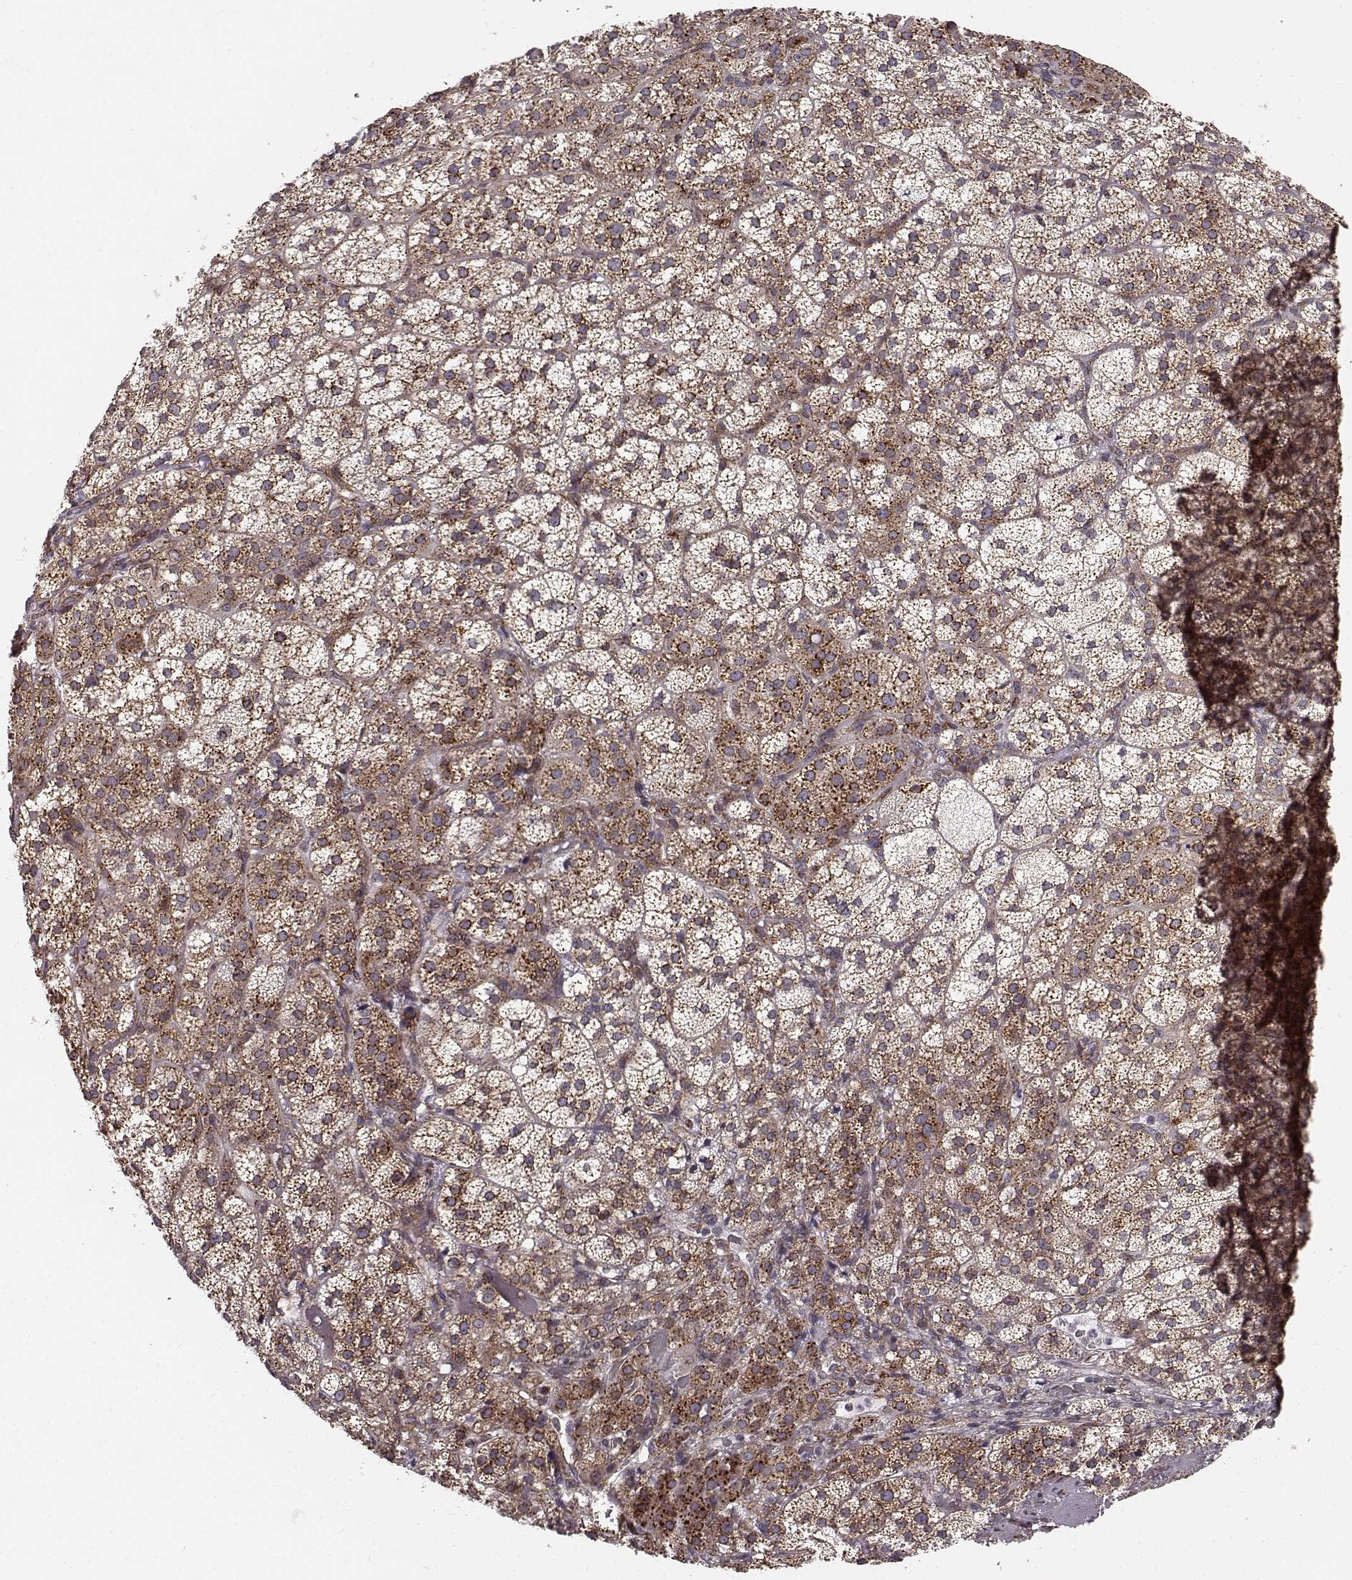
{"staining": {"intensity": "moderate", "quantity": ">75%", "location": "cytoplasmic/membranous"}, "tissue": "adrenal gland", "cell_type": "Glandular cells", "image_type": "normal", "snomed": [{"axis": "morphology", "description": "Normal tissue, NOS"}, {"axis": "topography", "description": "Adrenal gland"}], "caption": "Approximately >75% of glandular cells in benign human adrenal gland reveal moderate cytoplasmic/membranous protein positivity as visualized by brown immunohistochemical staining.", "gene": "TMEM14A", "patient": {"sex": "female", "age": 60}}